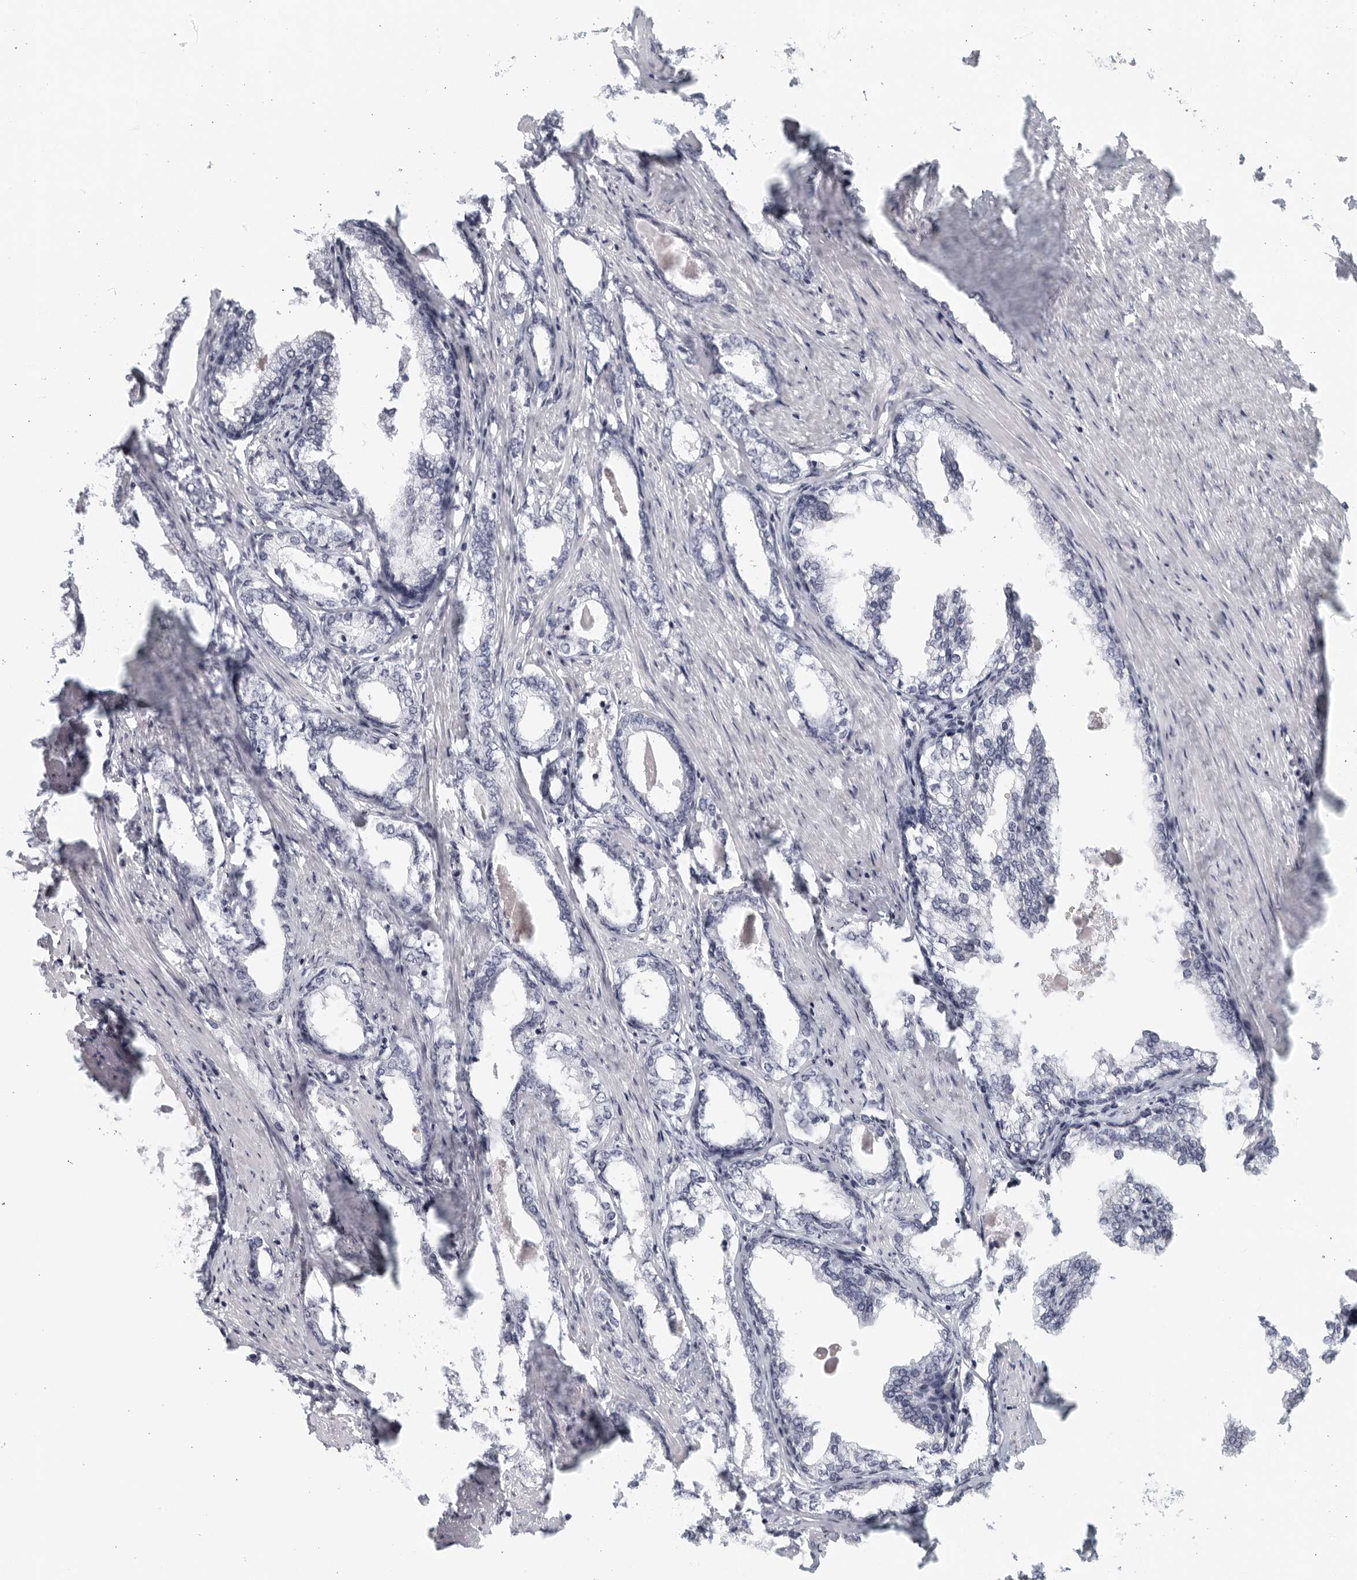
{"staining": {"intensity": "negative", "quantity": "none", "location": "none"}, "tissue": "prostate cancer", "cell_type": "Tumor cells", "image_type": "cancer", "snomed": [{"axis": "morphology", "description": "Adenocarcinoma, High grade"}, {"axis": "topography", "description": "Prostate"}], "caption": "This is an IHC histopathology image of adenocarcinoma (high-grade) (prostate). There is no staining in tumor cells.", "gene": "MATN1", "patient": {"sex": "male", "age": 58}}